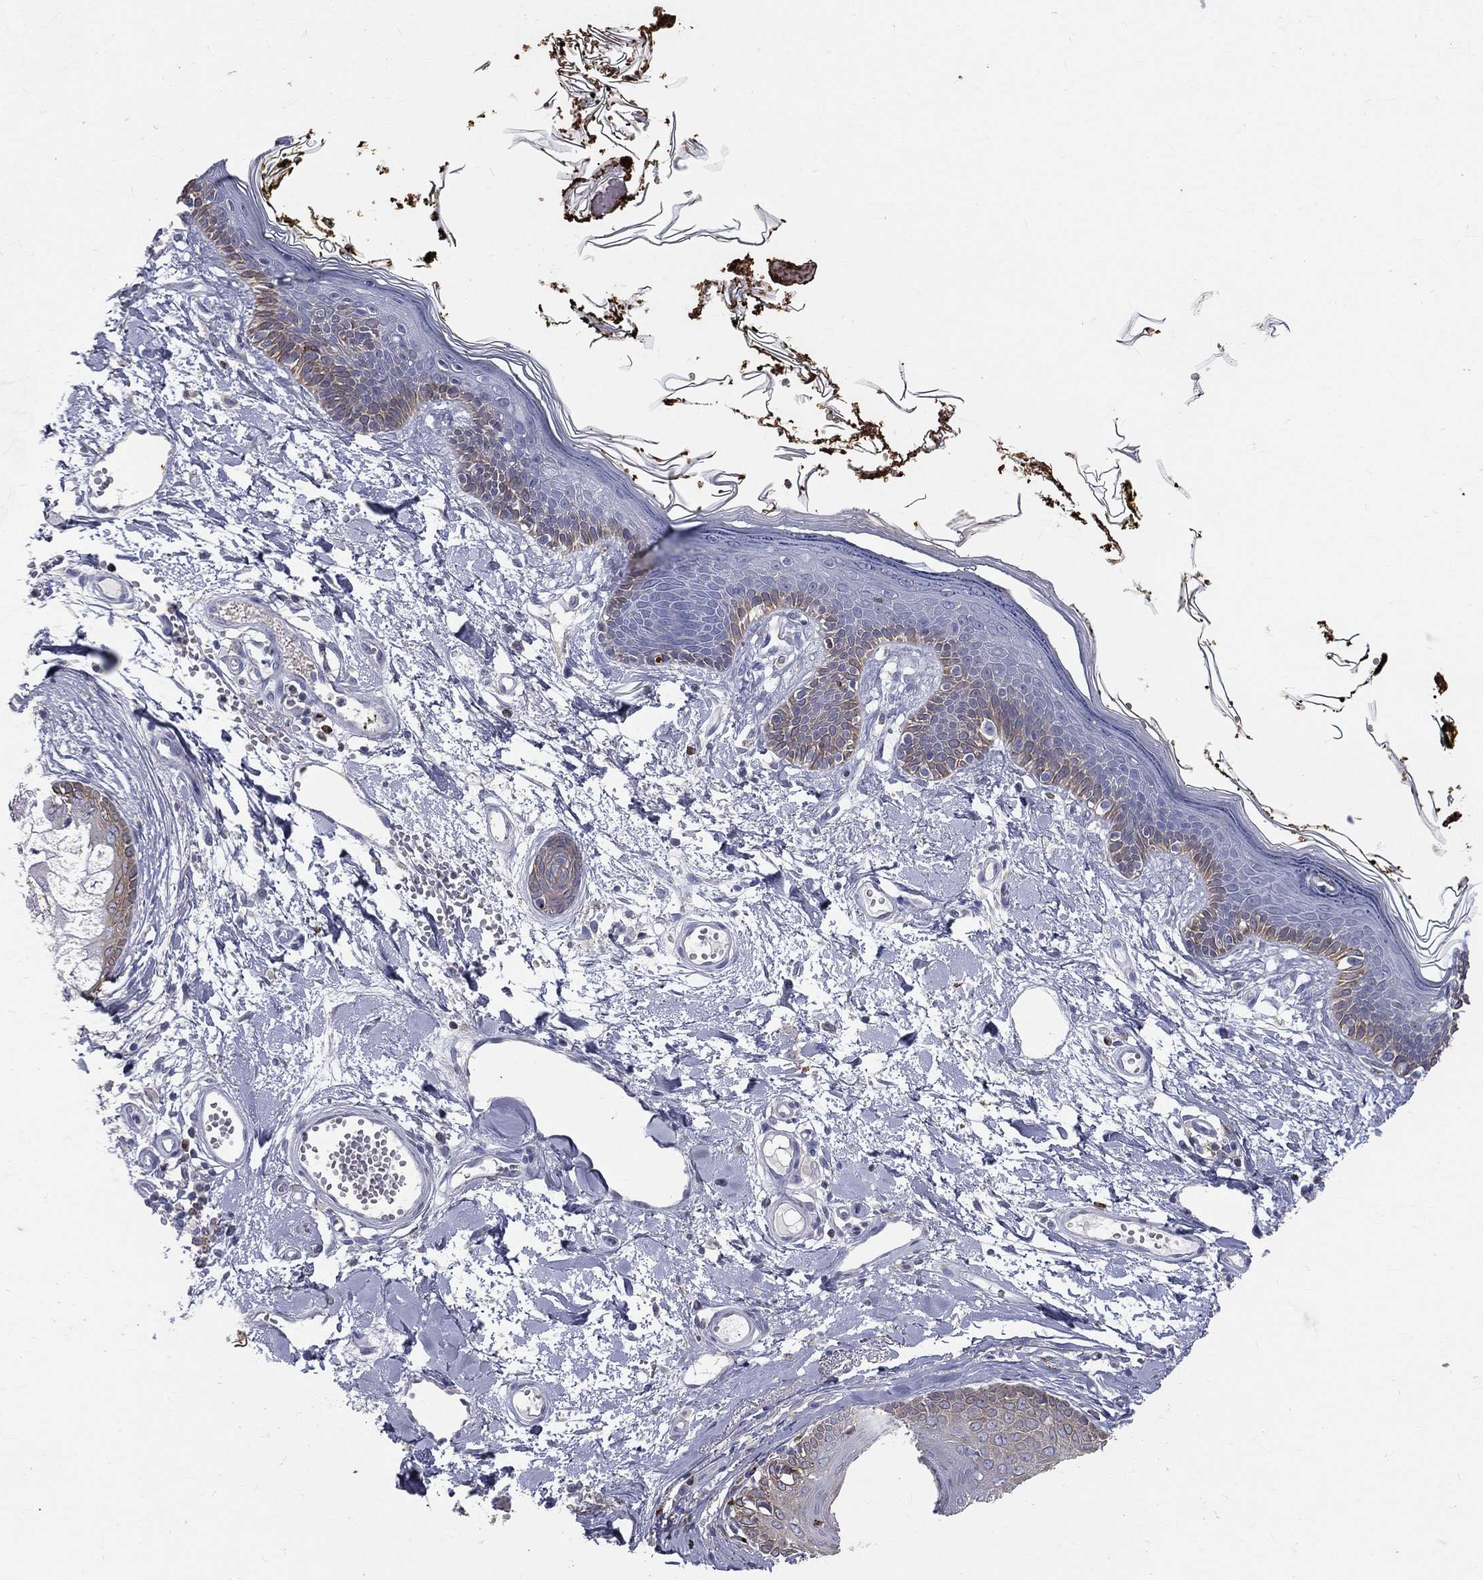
{"staining": {"intensity": "negative", "quantity": "none", "location": "none"}, "tissue": "skin", "cell_type": "Fibroblasts", "image_type": "normal", "snomed": [{"axis": "morphology", "description": "Normal tissue, NOS"}, {"axis": "topography", "description": "Skin"}], "caption": "Skin stained for a protein using immunohistochemistry displays no staining fibroblasts.", "gene": "CTSW", "patient": {"sex": "male", "age": 76}}